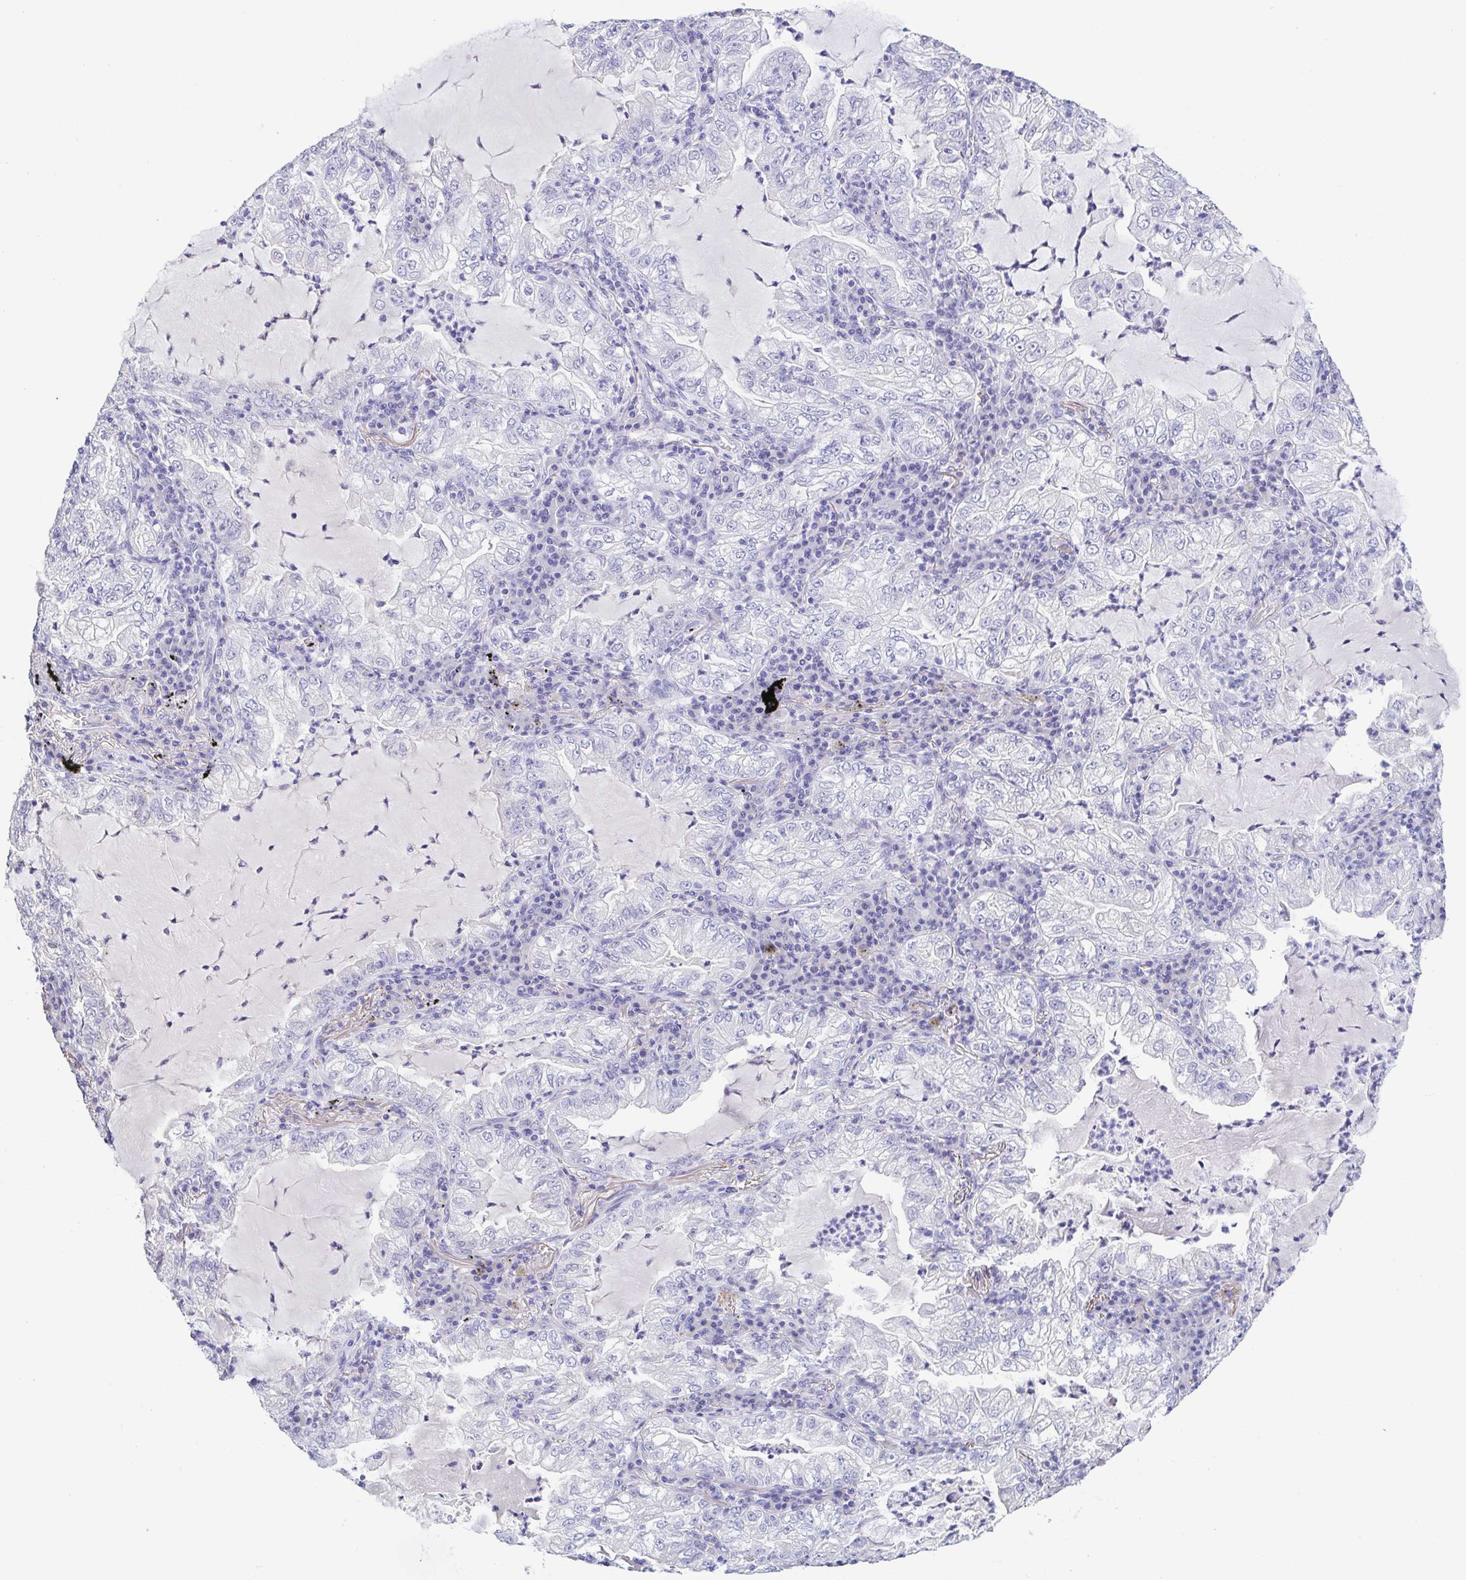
{"staining": {"intensity": "negative", "quantity": "none", "location": "none"}, "tissue": "lung cancer", "cell_type": "Tumor cells", "image_type": "cancer", "snomed": [{"axis": "morphology", "description": "Adenocarcinoma, NOS"}, {"axis": "topography", "description": "Lung"}], "caption": "Tumor cells are negative for protein expression in human adenocarcinoma (lung). The staining was performed using DAB (3,3'-diaminobenzidine) to visualize the protein expression in brown, while the nuclei were stained in blue with hematoxylin (Magnification: 20x).", "gene": "TREH", "patient": {"sex": "female", "age": 73}}